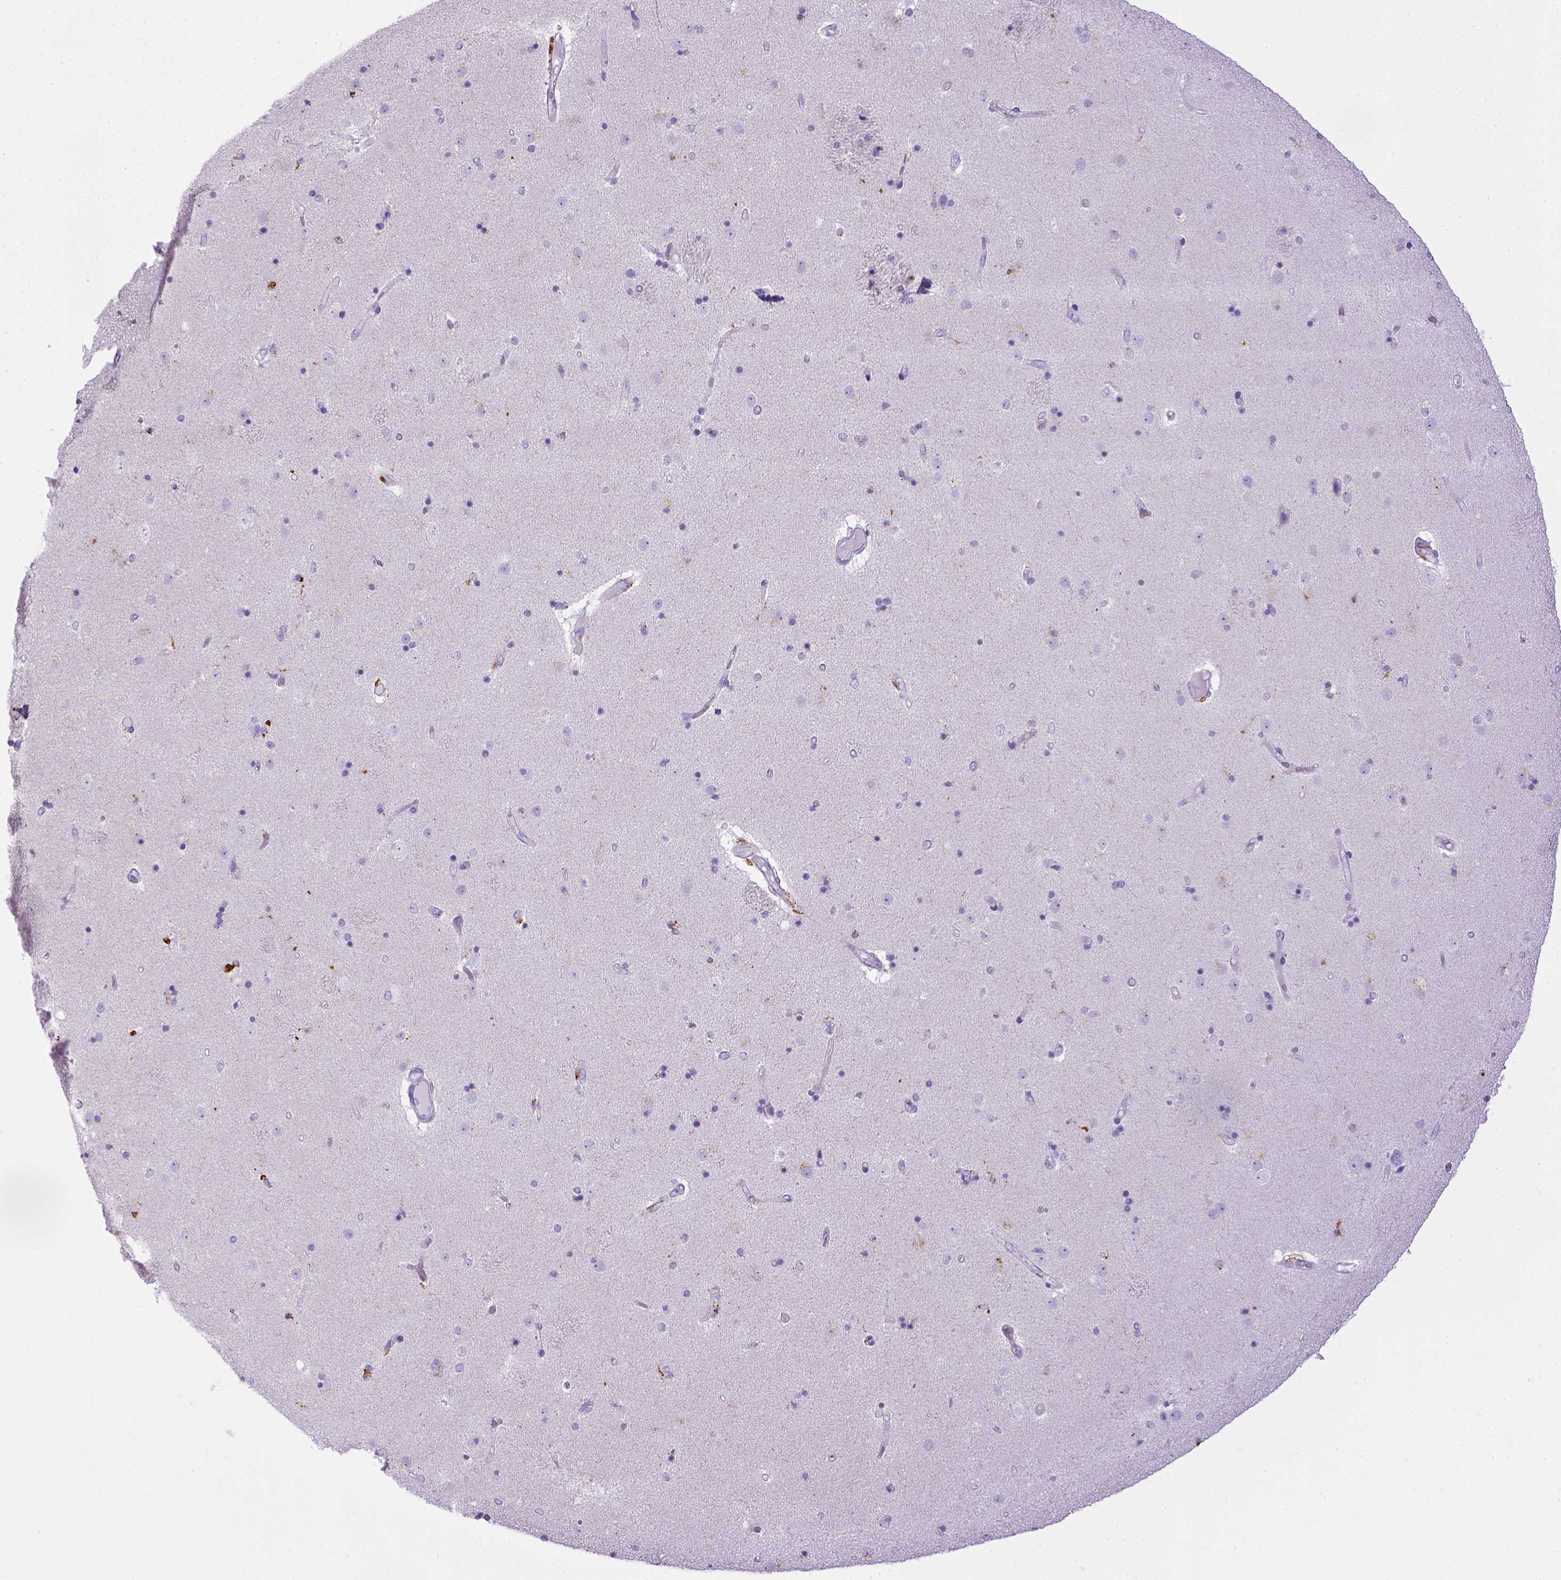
{"staining": {"intensity": "negative", "quantity": "none", "location": "none"}, "tissue": "caudate", "cell_type": "Glial cells", "image_type": "normal", "snomed": [{"axis": "morphology", "description": "Normal tissue, NOS"}, {"axis": "topography", "description": "Lateral ventricle wall"}], "caption": "DAB immunohistochemical staining of benign human caudate demonstrates no significant staining in glial cells.", "gene": "CD68", "patient": {"sex": "female", "age": 71}}